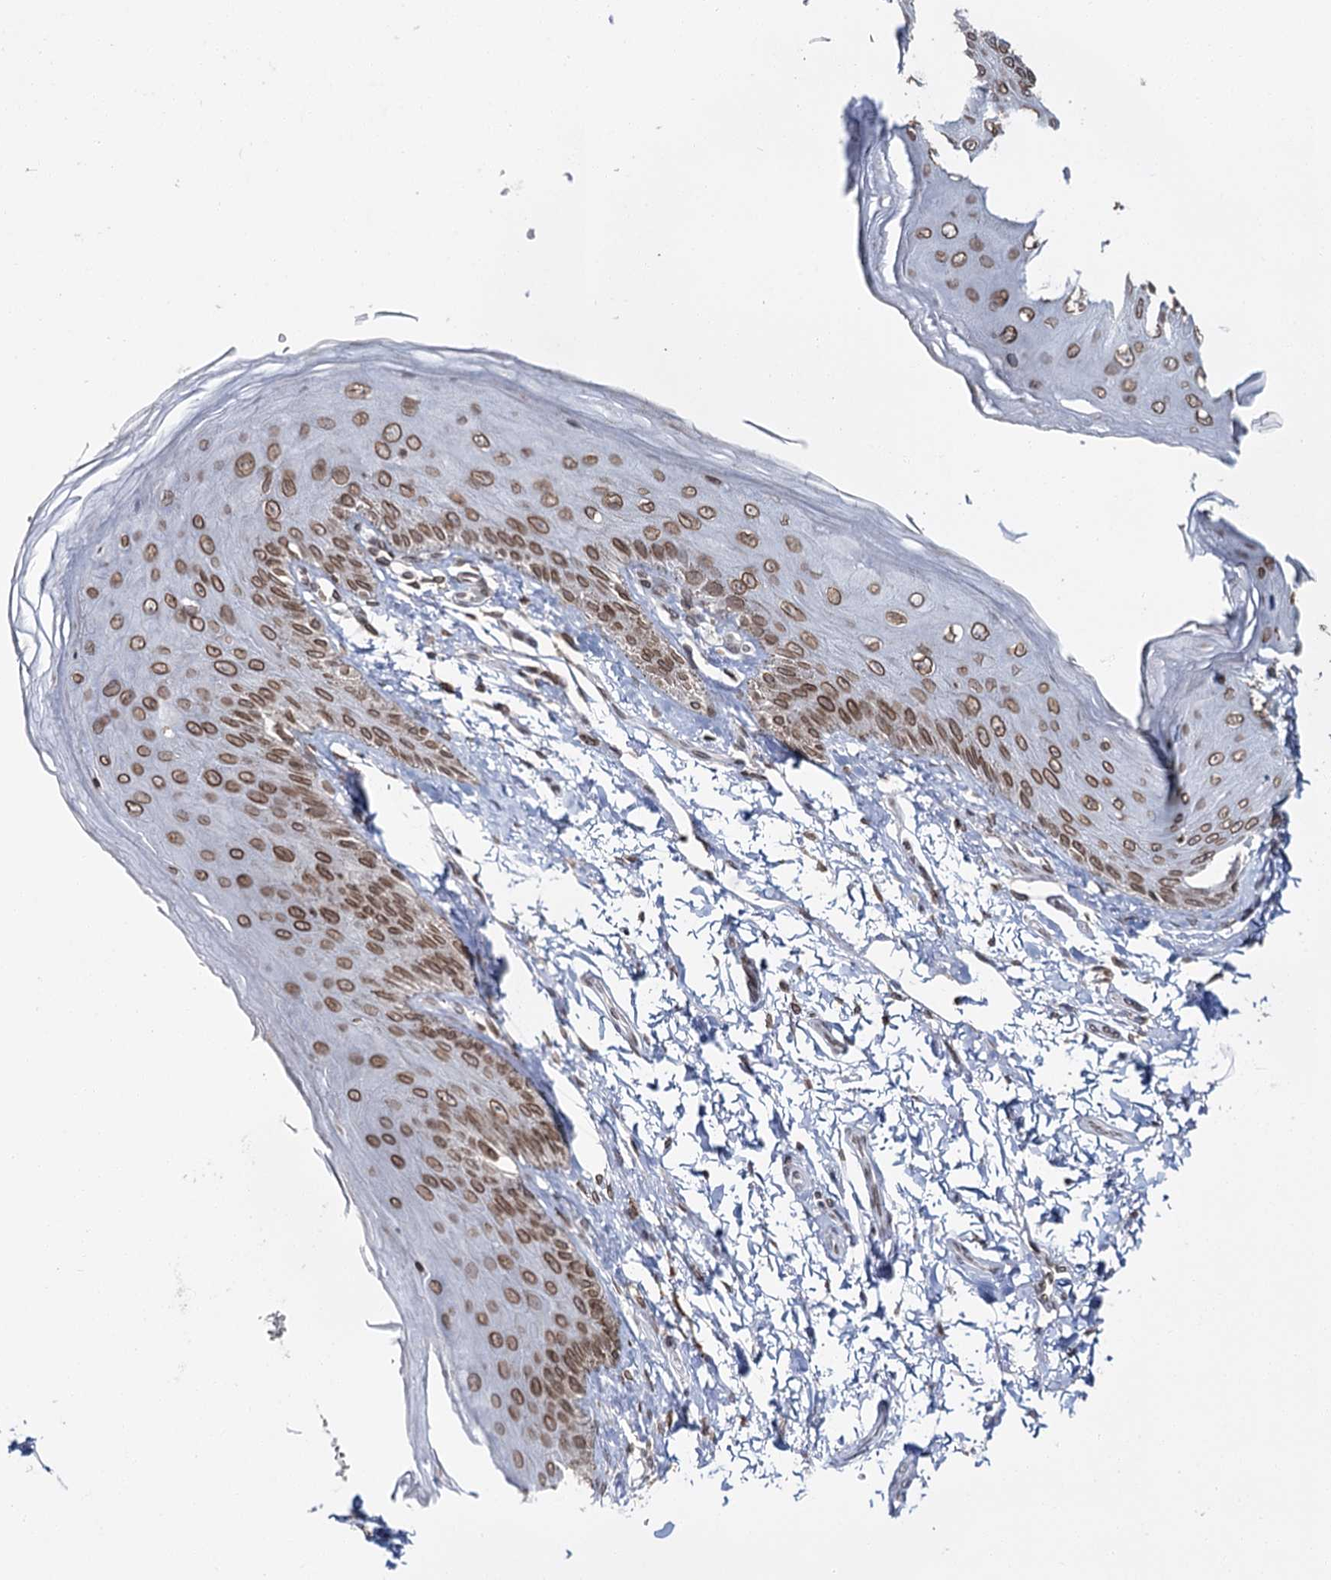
{"staining": {"intensity": "strong", "quantity": ">75%", "location": "cytoplasmic/membranous,nuclear"}, "tissue": "skin", "cell_type": "Epidermal cells", "image_type": "normal", "snomed": [{"axis": "morphology", "description": "Normal tissue, NOS"}, {"axis": "topography", "description": "Anal"}], "caption": "Strong cytoplasmic/membranous,nuclear positivity for a protein is seen in about >75% of epidermal cells of normal skin using immunohistochemistry.", "gene": "KIAA0930", "patient": {"sex": "male", "age": 44}}